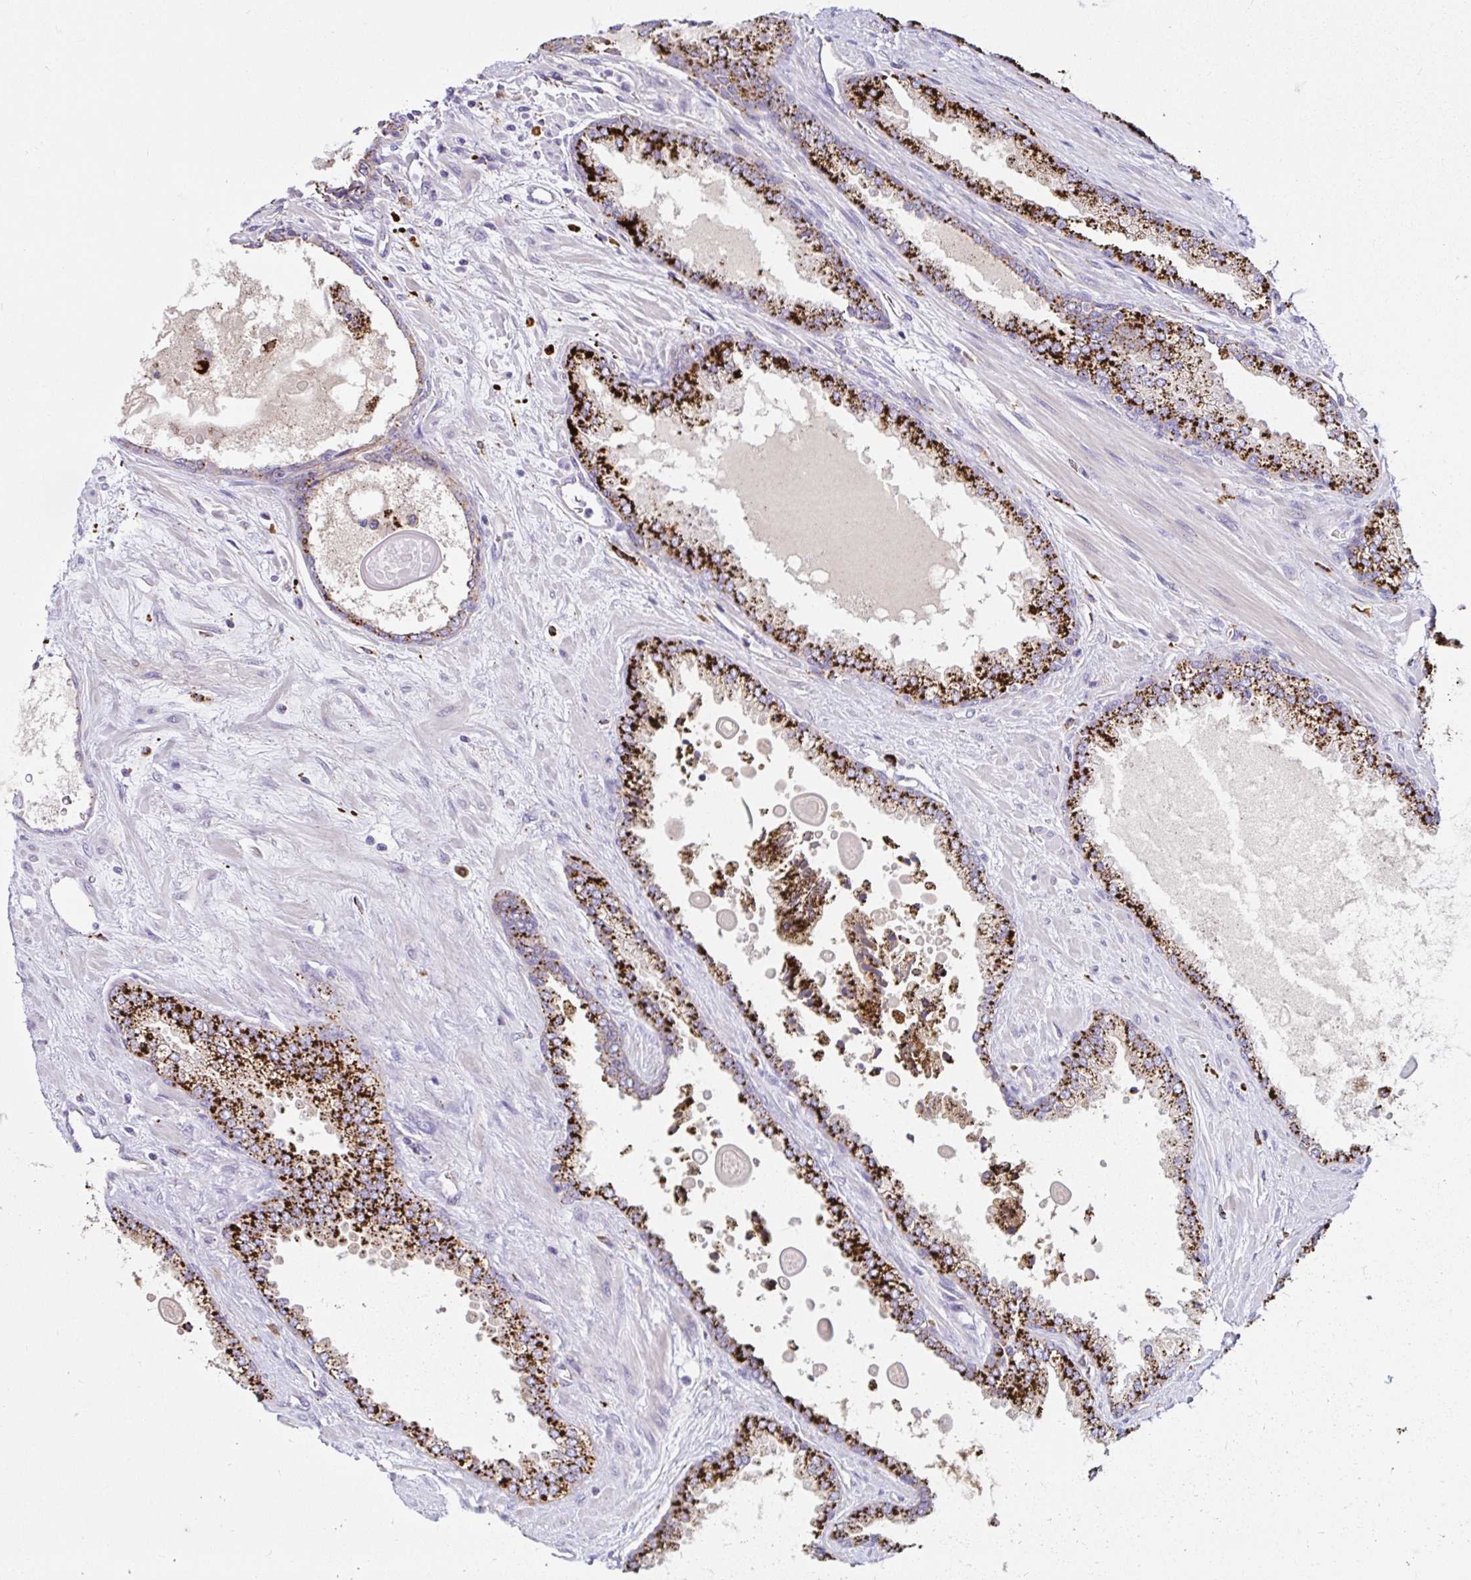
{"staining": {"intensity": "strong", "quantity": ">75%", "location": "cytoplasmic/membranous"}, "tissue": "prostate cancer", "cell_type": "Tumor cells", "image_type": "cancer", "snomed": [{"axis": "morphology", "description": "Adenocarcinoma, Low grade"}, {"axis": "topography", "description": "Prostate"}], "caption": "Human prostate adenocarcinoma (low-grade) stained with a protein marker displays strong staining in tumor cells.", "gene": "FUCA1", "patient": {"sex": "male", "age": 67}}